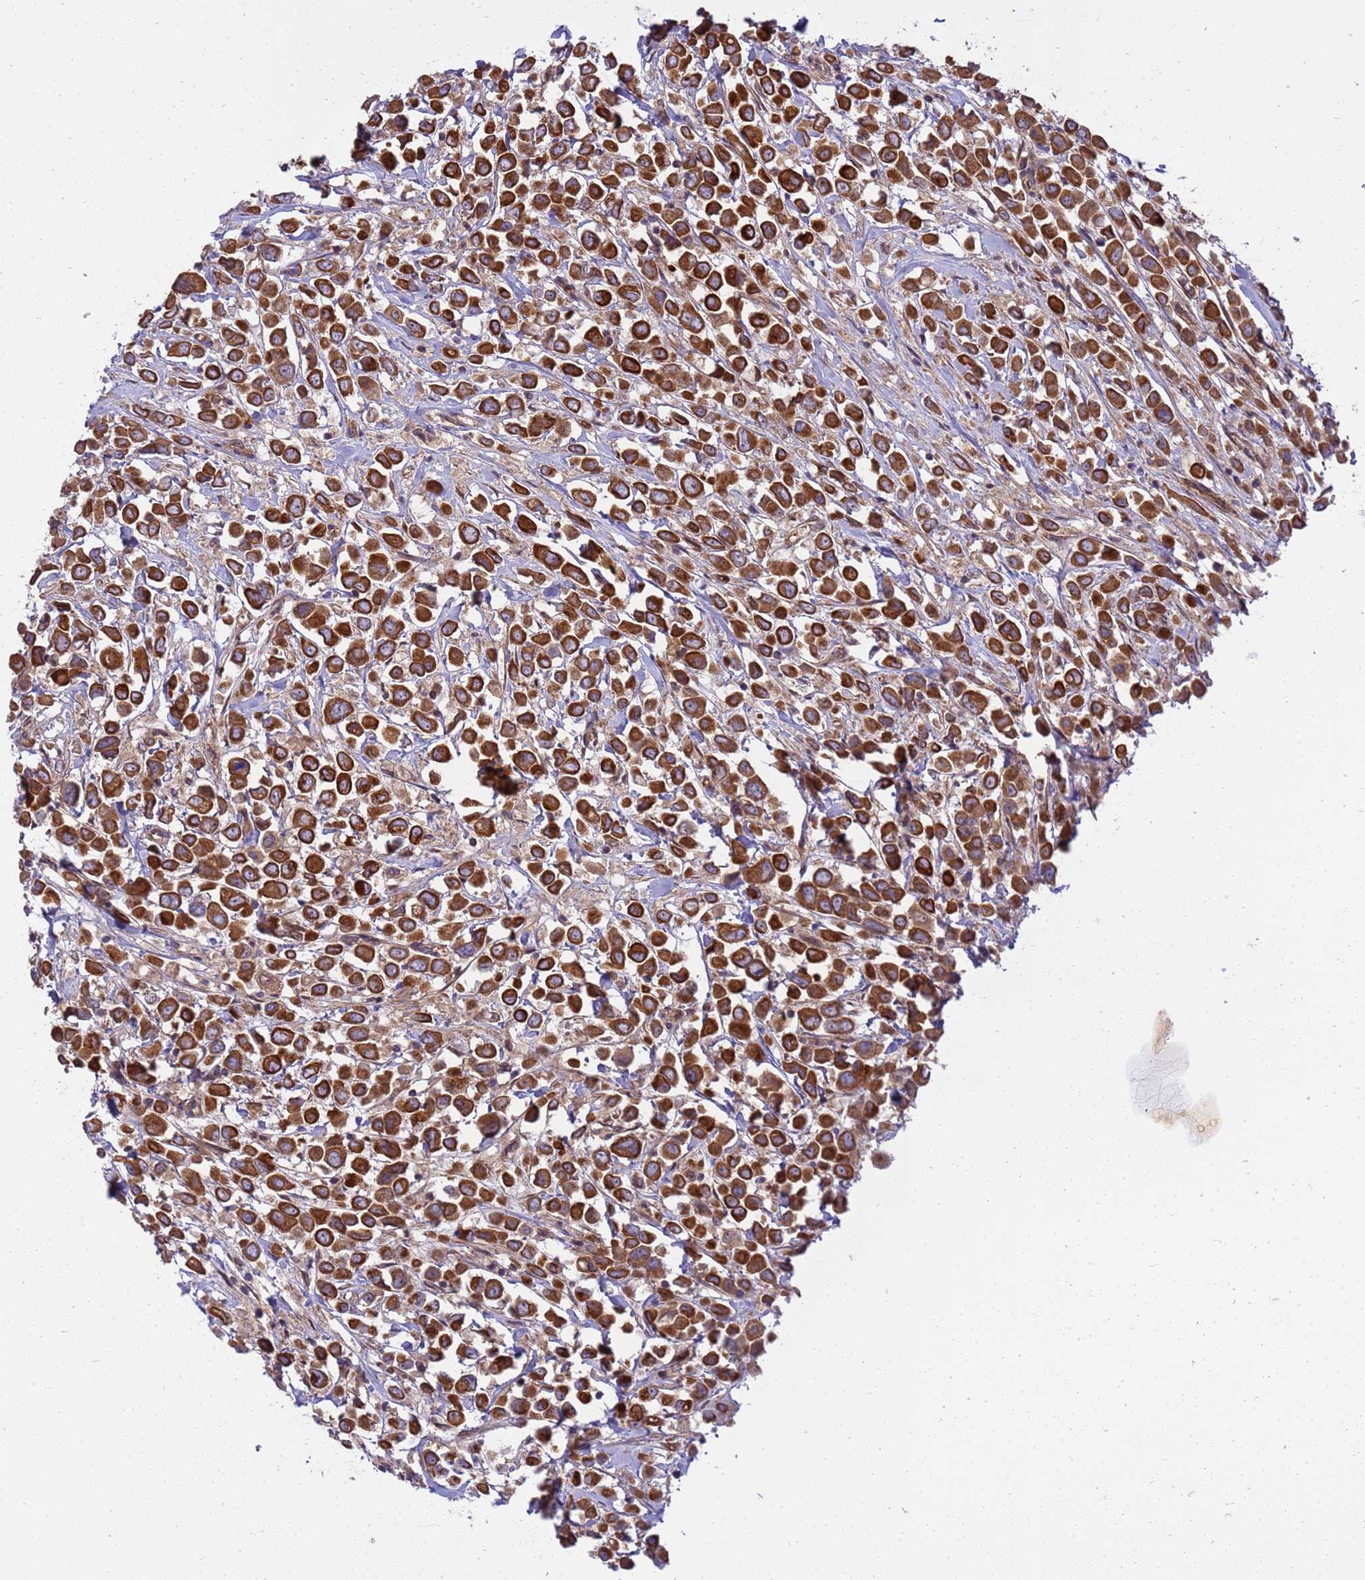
{"staining": {"intensity": "strong", "quantity": ">75%", "location": "cytoplasmic/membranous"}, "tissue": "breast cancer", "cell_type": "Tumor cells", "image_type": "cancer", "snomed": [{"axis": "morphology", "description": "Duct carcinoma"}, {"axis": "topography", "description": "Breast"}], "caption": "Invasive ductal carcinoma (breast) tissue reveals strong cytoplasmic/membranous staining in approximately >75% of tumor cells, visualized by immunohistochemistry.", "gene": "SMCO3", "patient": {"sex": "female", "age": 61}}